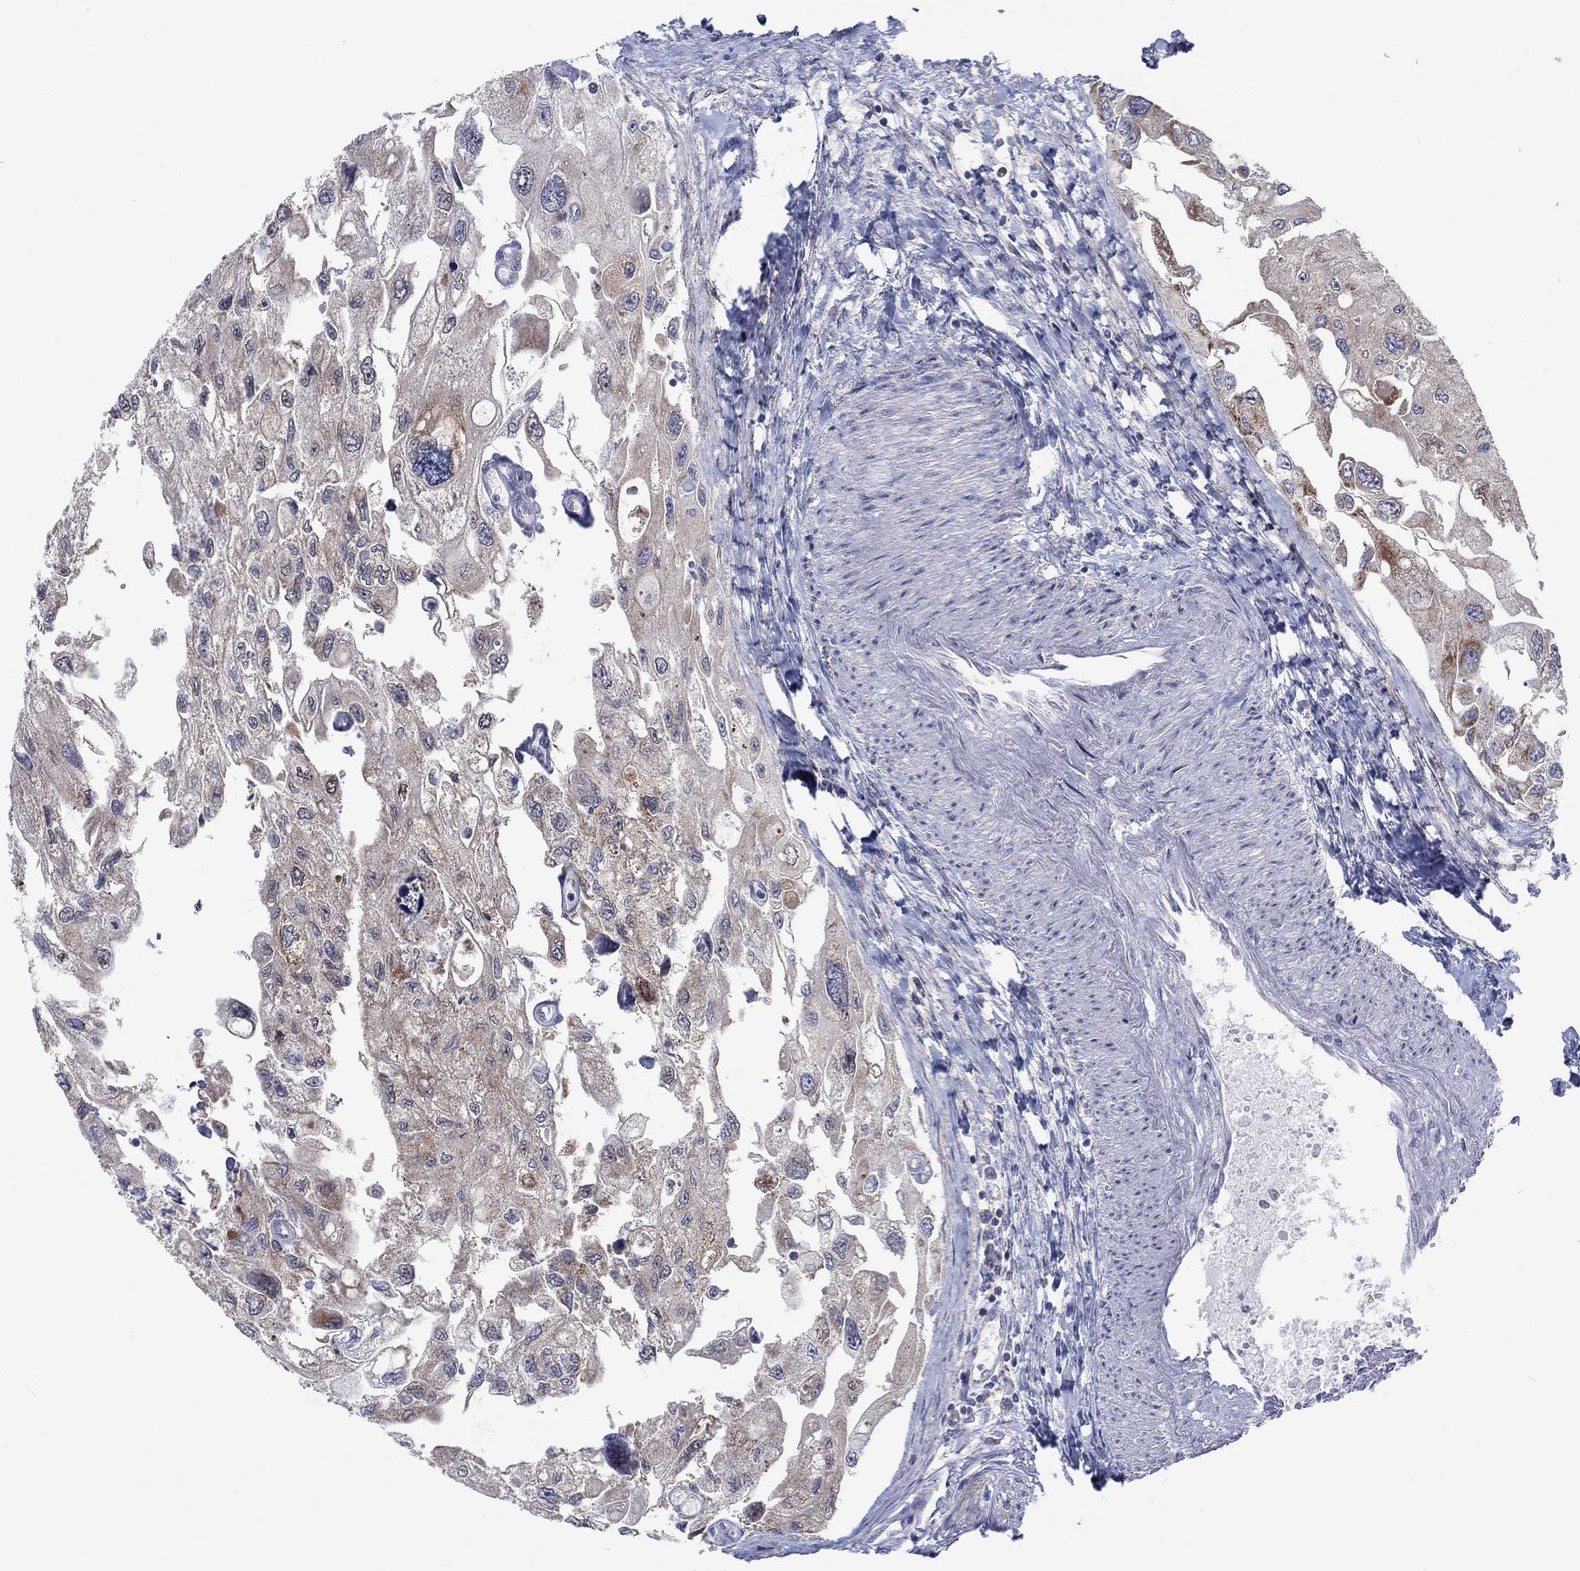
{"staining": {"intensity": "negative", "quantity": "none", "location": "none"}, "tissue": "urothelial cancer", "cell_type": "Tumor cells", "image_type": "cancer", "snomed": [{"axis": "morphology", "description": "Urothelial carcinoma, High grade"}, {"axis": "topography", "description": "Urinary bladder"}], "caption": "Immunohistochemistry histopathology image of human urothelial cancer stained for a protein (brown), which shows no positivity in tumor cells.", "gene": "SLC35F2", "patient": {"sex": "male", "age": 59}}